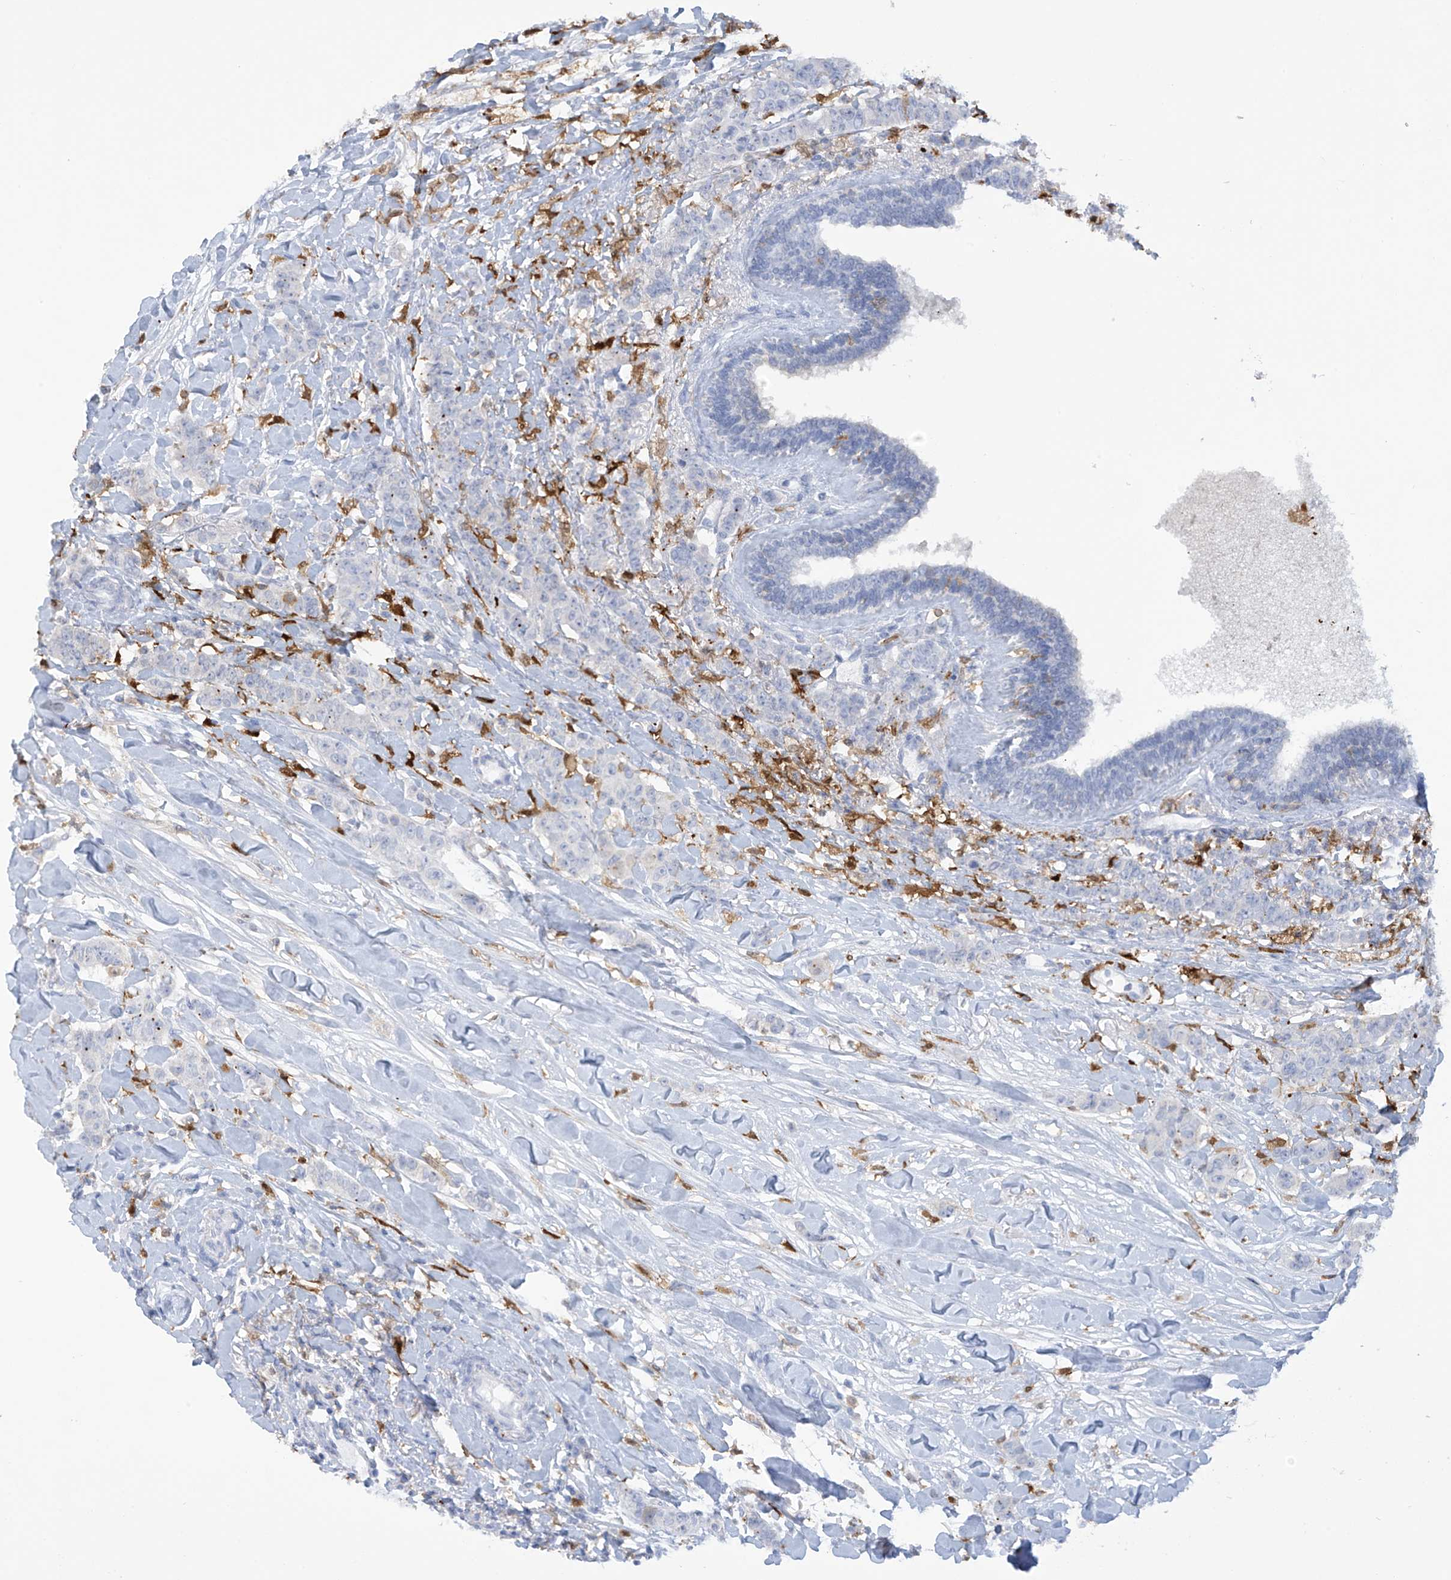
{"staining": {"intensity": "negative", "quantity": "none", "location": "none"}, "tissue": "breast cancer", "cell_type": "Tumor cells", "image_type": "cancer", "snomed": [{"axis": "morphology", "description": "Duct carcinoma"}, {"axis": "topography", "description": "Breast"}], "caption": "This is an immunohistochemistry (IHC) micrograph of breast infiltrating ductal carcinoma. There is no expression in tumor cells.", "gene": "TRMT2B", "patient": {"sex": "female", "age": 40}}